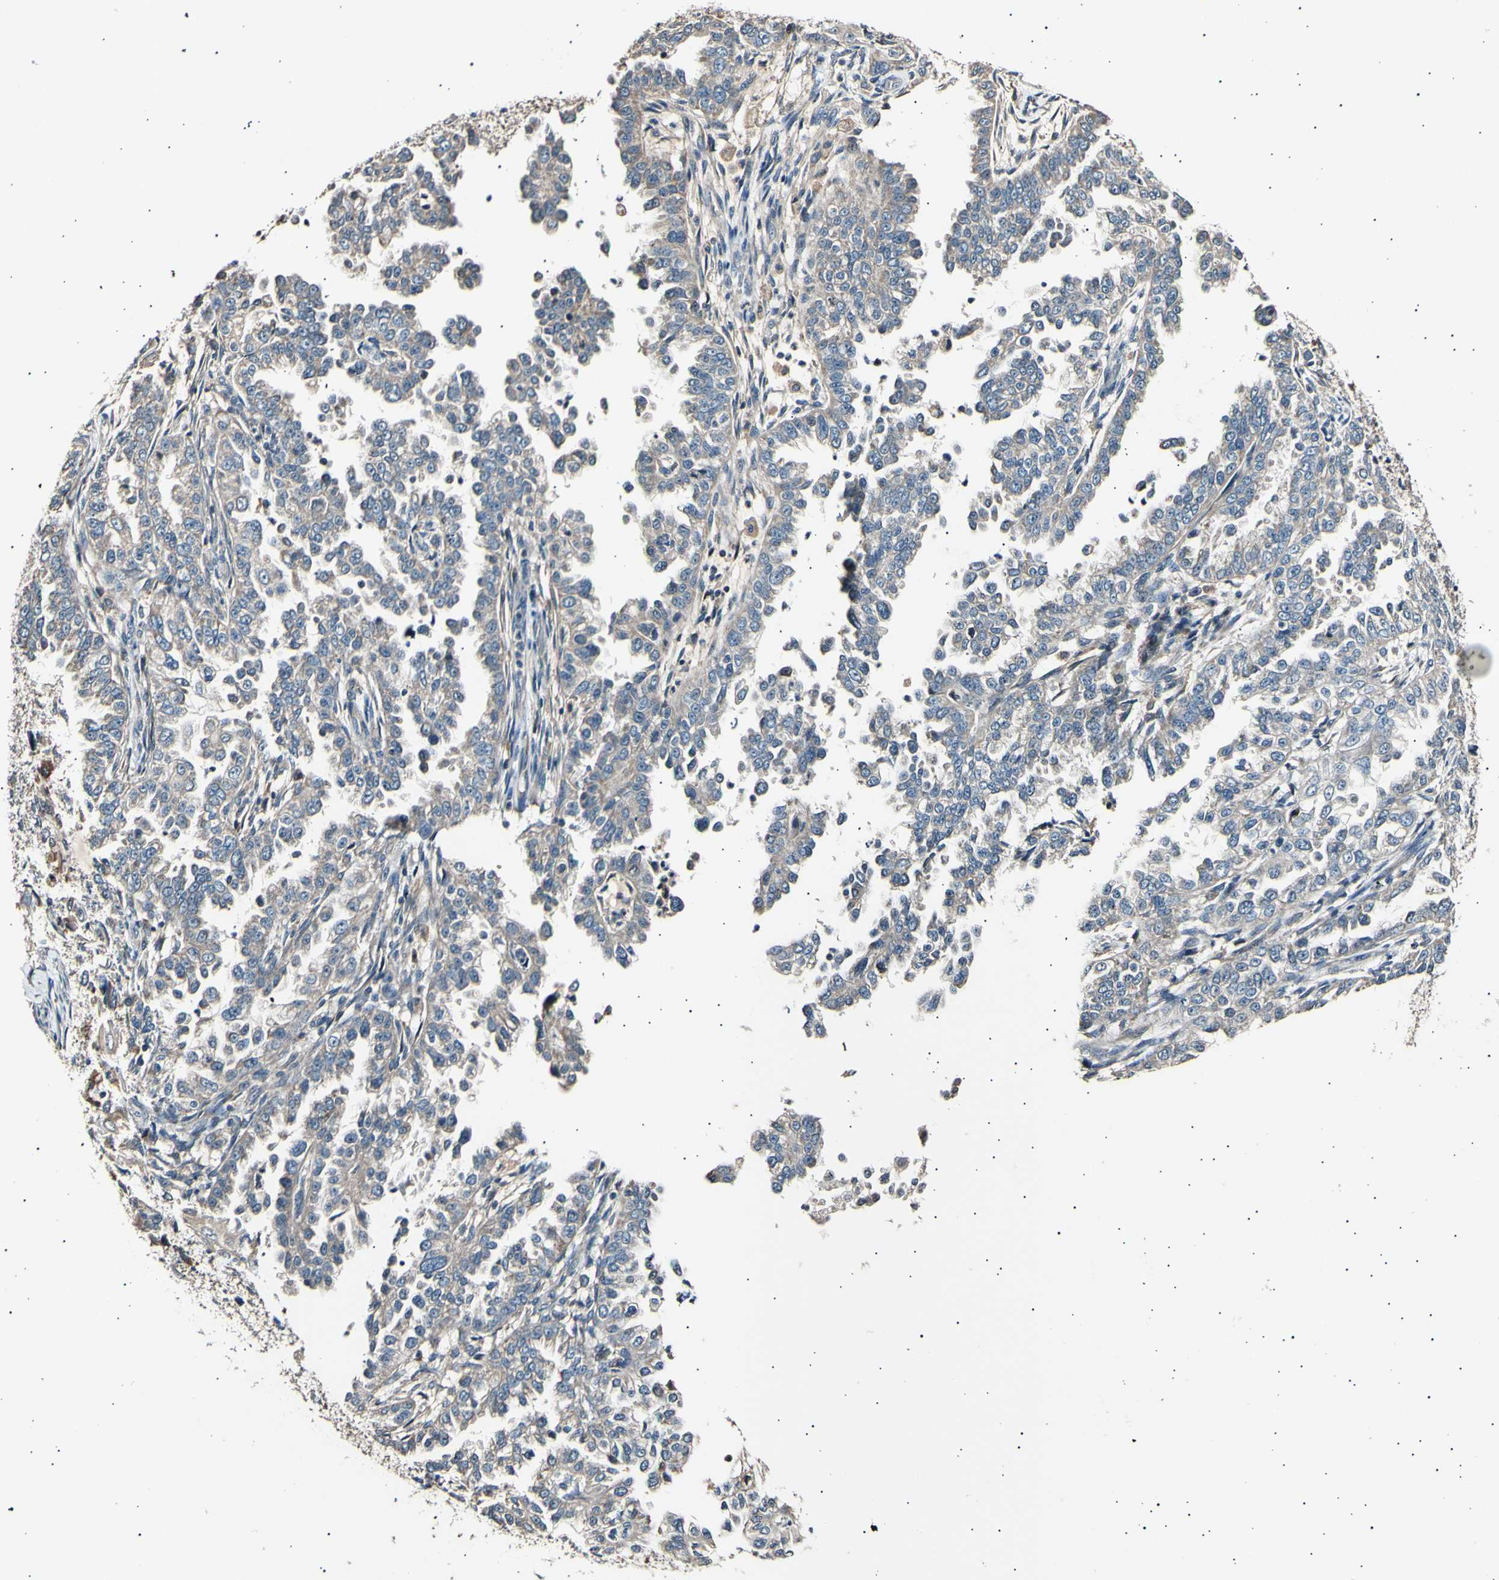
{"staining": {"intensity": "weak", "quantity": ">75%", "location": "nuclear"}, "tissue": "endometrial cancer", "cell_type": "Tumor cells", "image_type": "cancer", "snomed": [{"axis": "morphology", "description": "Adenocarcinoma, NOS"}, {"axis": "topography", "description": "Endometrium"}], "caption": "Tumor cells exhibit weak nuclear staining in approximately >75% of cells in endometrial cancer (adenocarcinoma).", "gene": "ITGA6", "patient": {"sex": "female", "age": 85}}